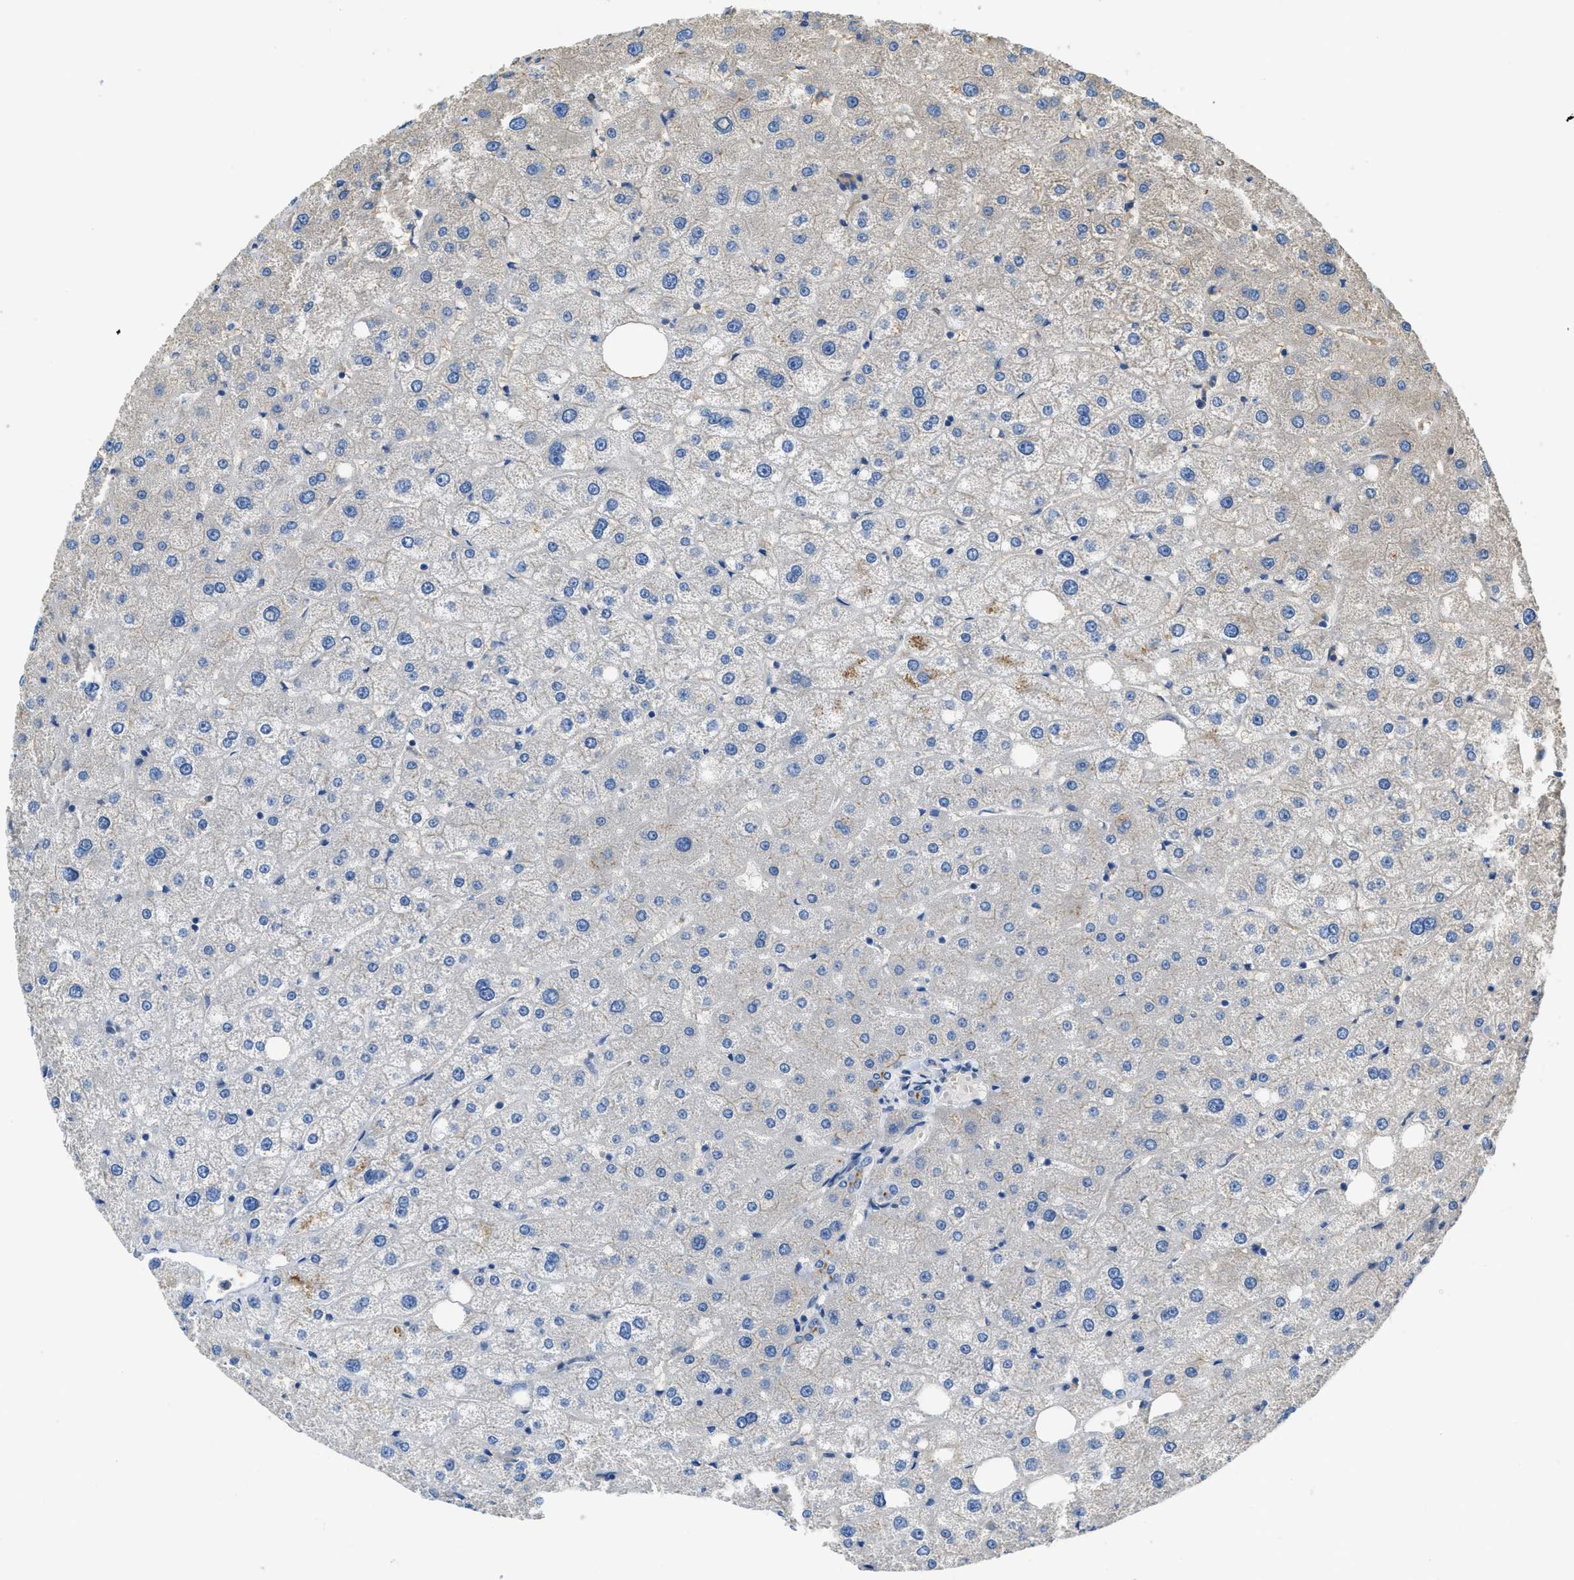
{"staining": {"intensity": "negative", "quantity": "none", "location": "none"}, "tissue": "liver", "cell_type": "Cholangiocytes", "image_type": "normal", "snomed": [{"axis": "morphology", "description": "Normal tissue, NOS"}, {"axis": "topography", "description": "Liver"}], "caption": "IHC histopathology image of normal liver stained for a protein (brown), which reveals no positivity in cholangiocytes.", "gene": "RIPK2", "patient": {"sex": "male", "age": 73}}